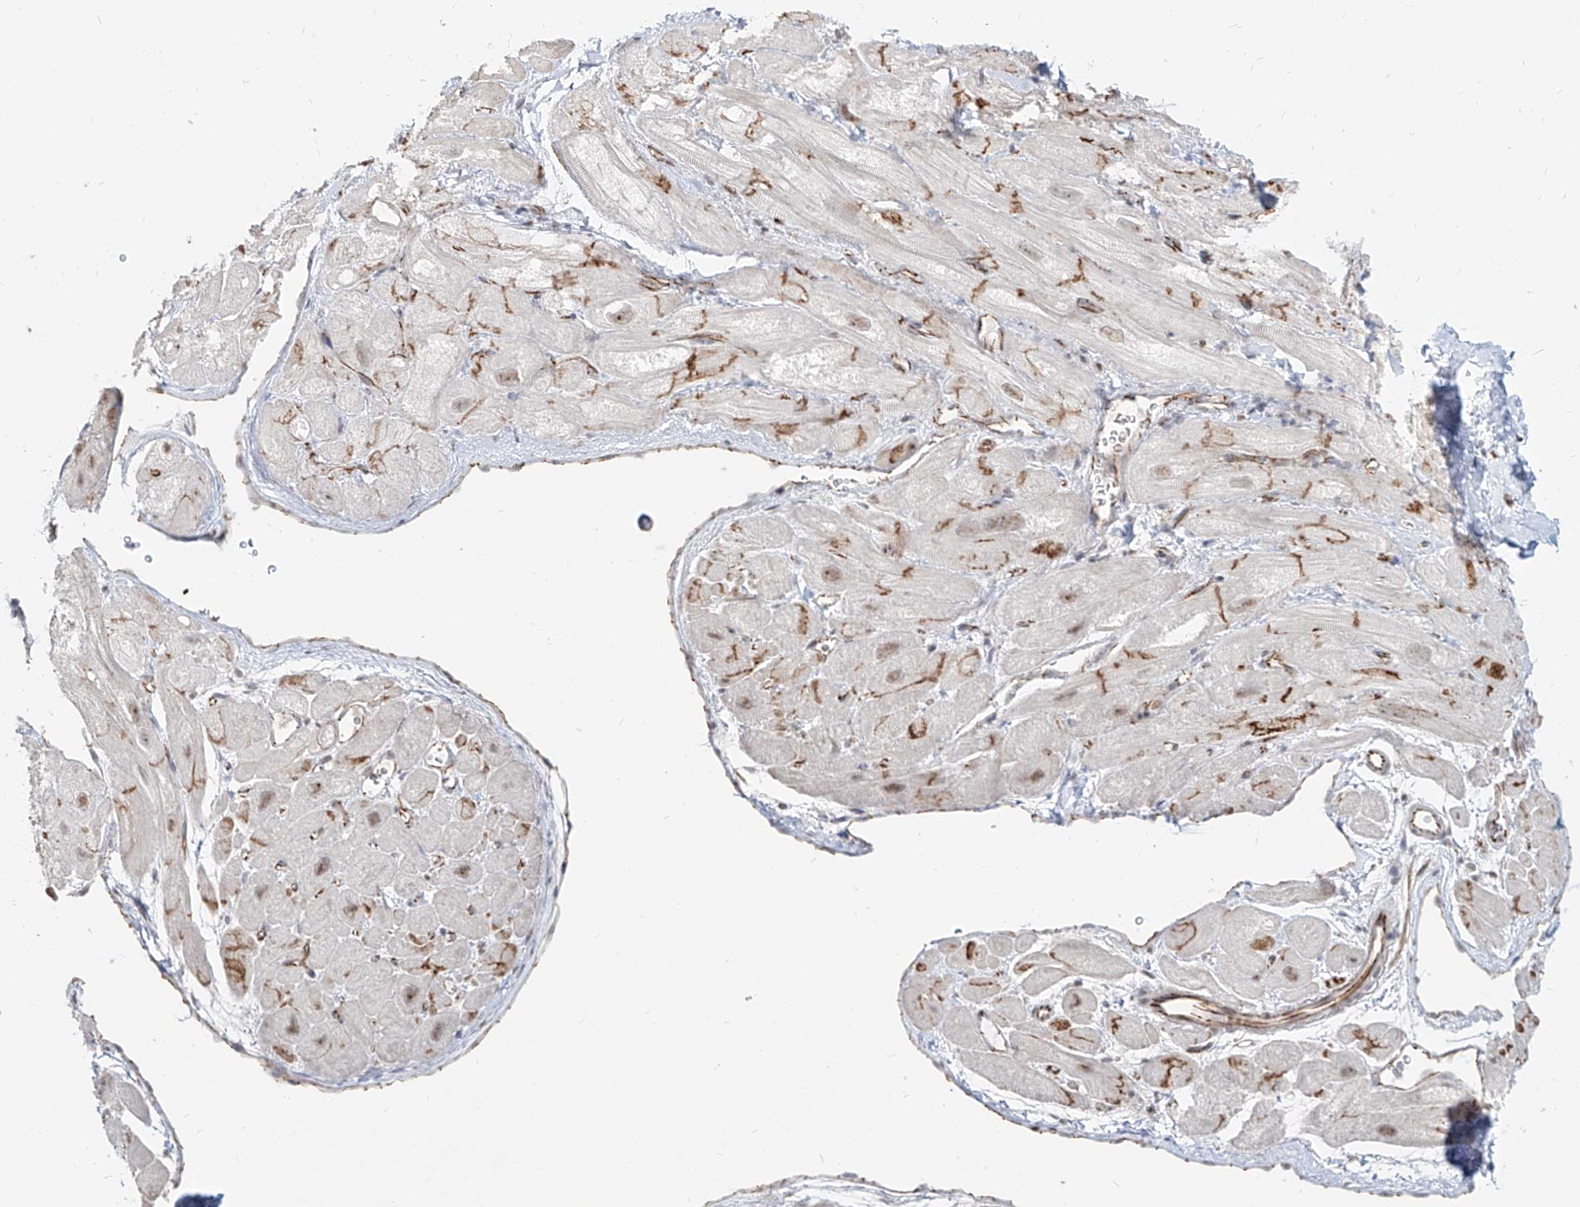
{"staining": {"intensity": "moderate", "quantity": "25%-75%", "location": "cytoplasmic/membranous,nuclear"}, "tissue": "heart muscle", "cell_type": "Cardiomyocytes", "image_type": "normal", "snomed": [{"axis": "morphology", "description": "Normal tissue, NOS"}, {"axis": "topography", "description": "Heart"}], "caption": "Immunohistochemical staining of normal human heart muscle displays medium levels of moderate cytoplasmic/membranous,nuclear staining in about 25%-75% of cardiomyocytes. Nuclei are stained in blue.", "gene": "ZNF710", "patient": {"sex": "male", "age": 49}}